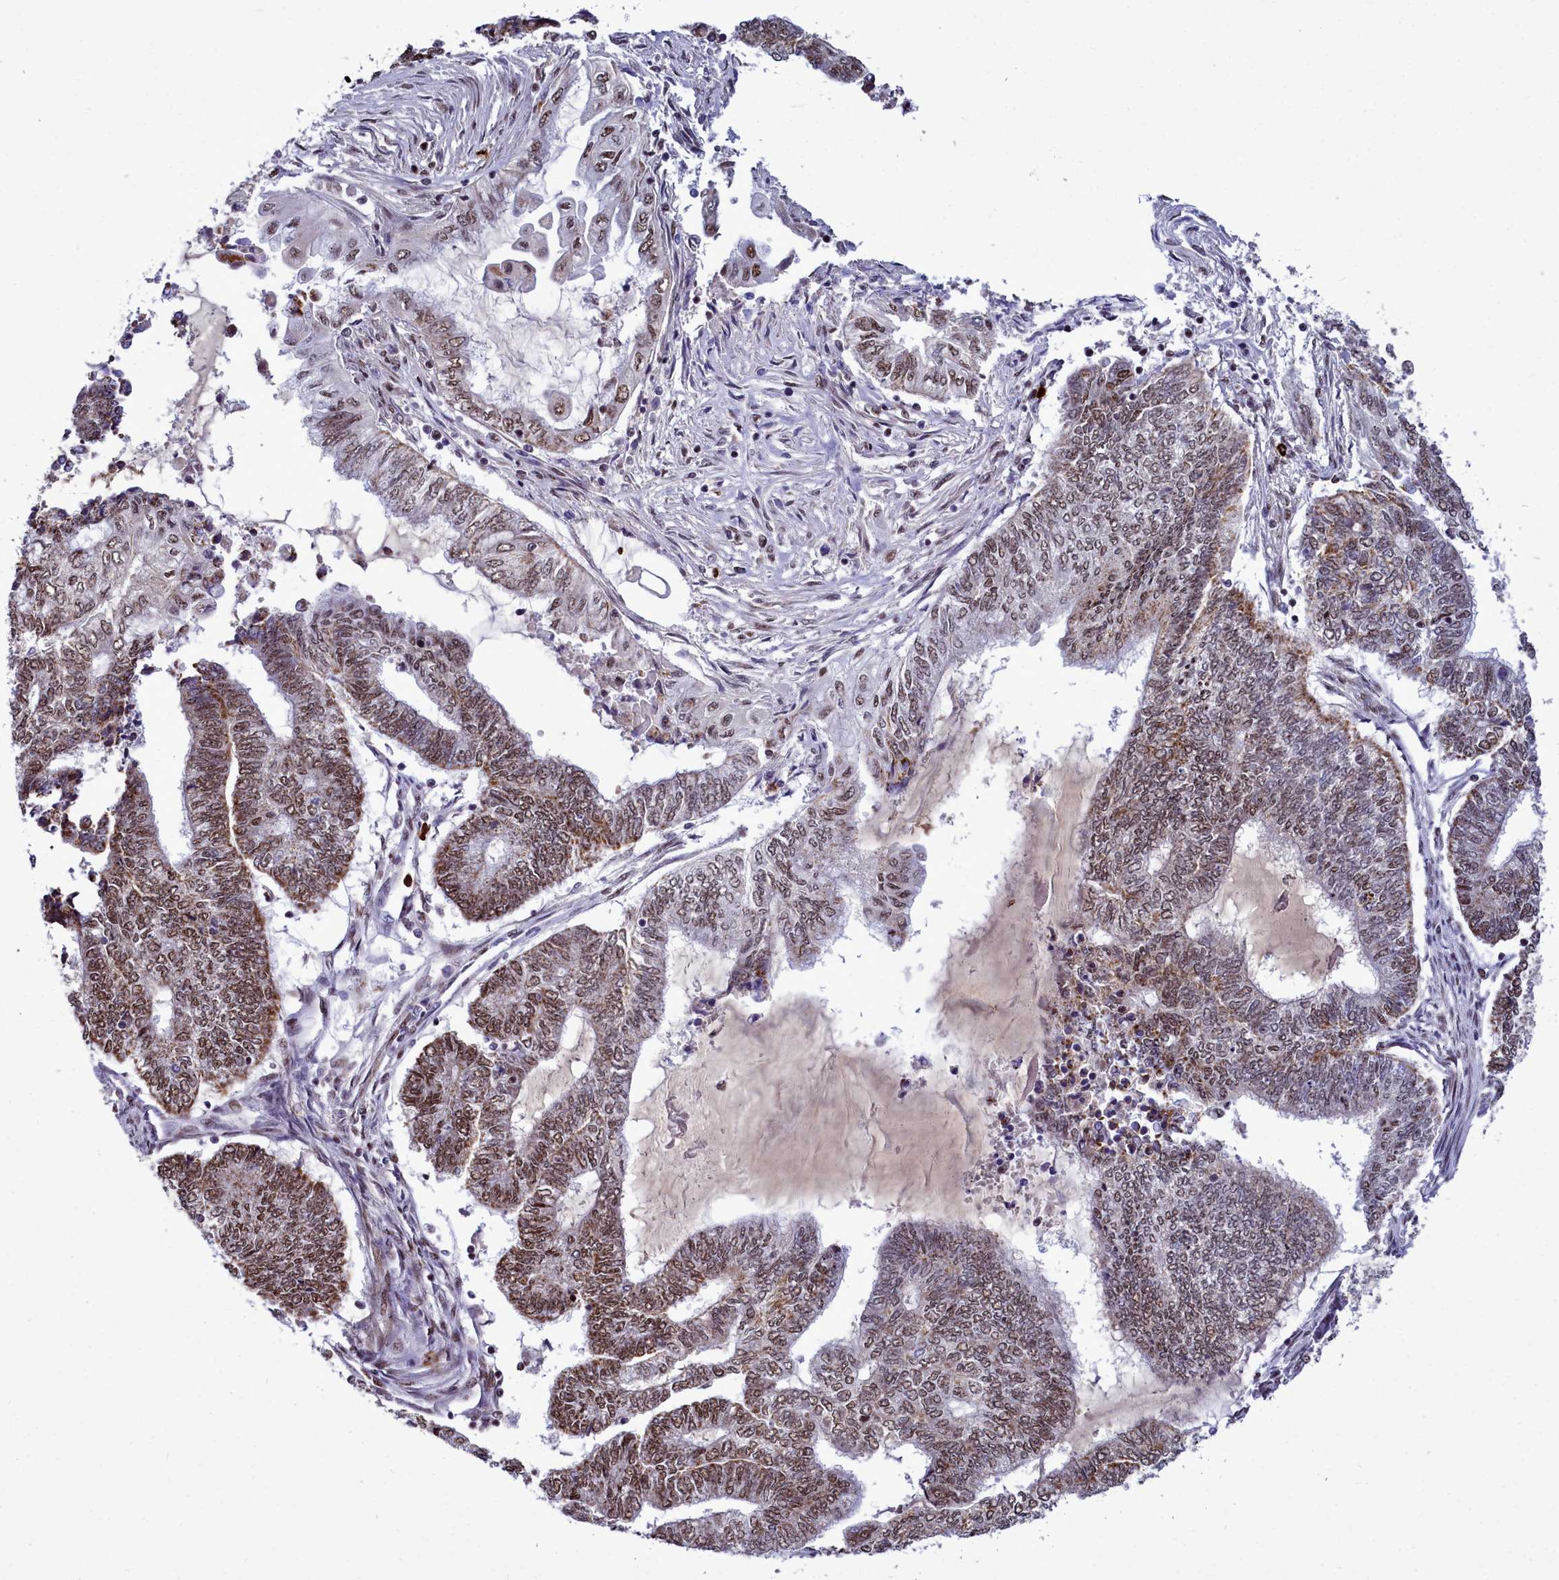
{"staining": {"intensity": "moderate", "quantity": ">75%", "location": "cytoplasmic/membranous,nuclear"}, "tissue": "endometrial cancer", "cell_type": "Tumor cells", "image_type": "cancer", "snomed": [{"axis": "morphology", "description": "Adenocarcinoma, NOS"}, {"axis": "topography", "description": "Uterus"}, {"axis": "topography", "description": "Endometrium"}], "caption": "Adenocarcinoma (endometrial) was stained to show a protein in brown. There is medium levels of moderate cytoplasmic/membranous and nuclear expression in about >75% of tumor cells.", "gene": "POM121L2", "patient": {"sex": "female", "age": 70}}